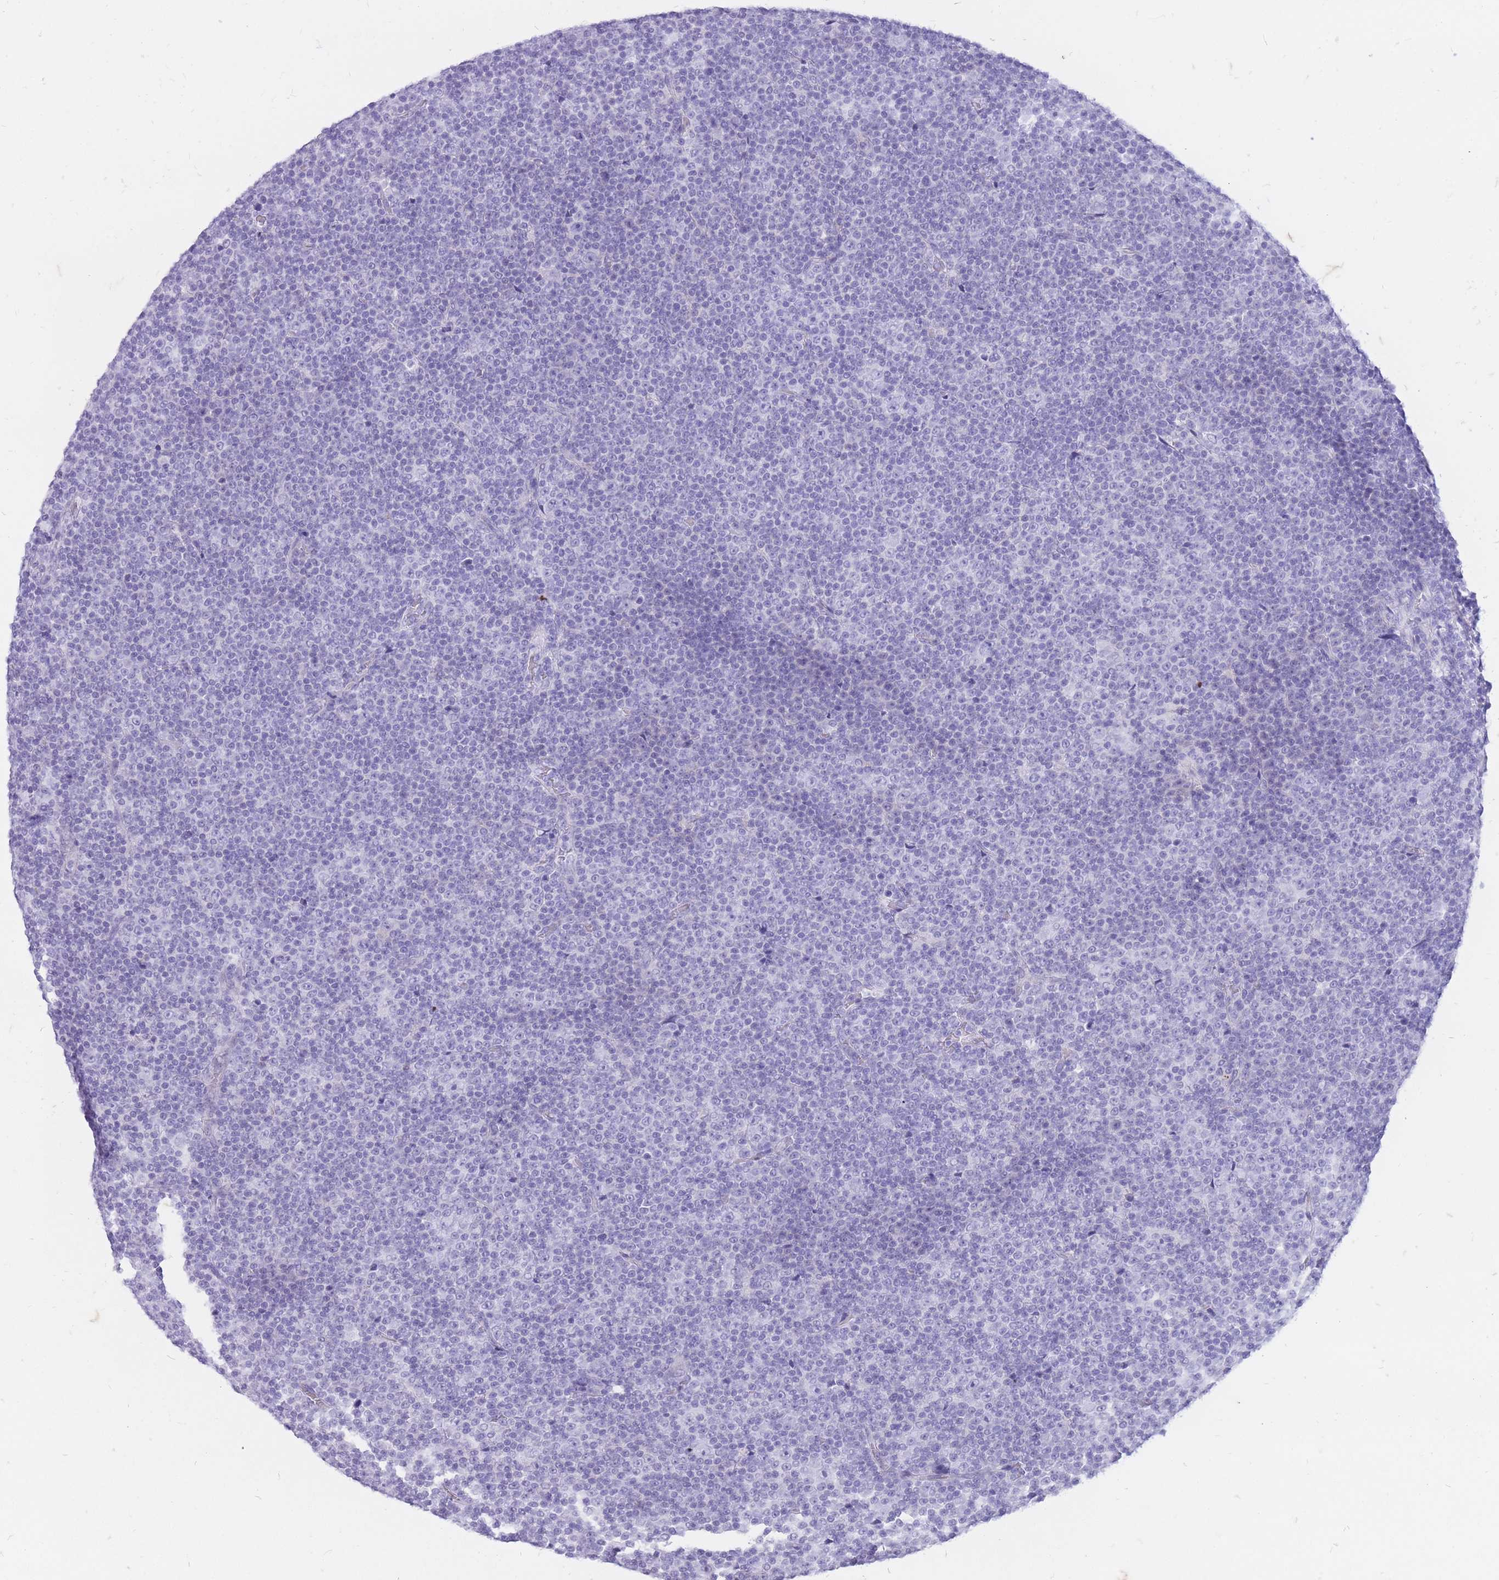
{"staining": {"intensity": "negative", "quantity": "none", "location": "none"}, "tissue": "lymphoma", "cell_type": "Tumor cells", "image_type": "cancer", "snomed": [{"axis": "morphology", "description": "Malignant lymphoma, non-Hodgkin's type, Low grade"}, {"axis": "topography", "description": "Lymph node"}], "caption": "The image shows no significant positivity in tumor cells of malignant lymphoma, non-Hodgkin's type (low-grade).", "gene": "ZFP37", "patient": {"sex": "female", "age": 67}}